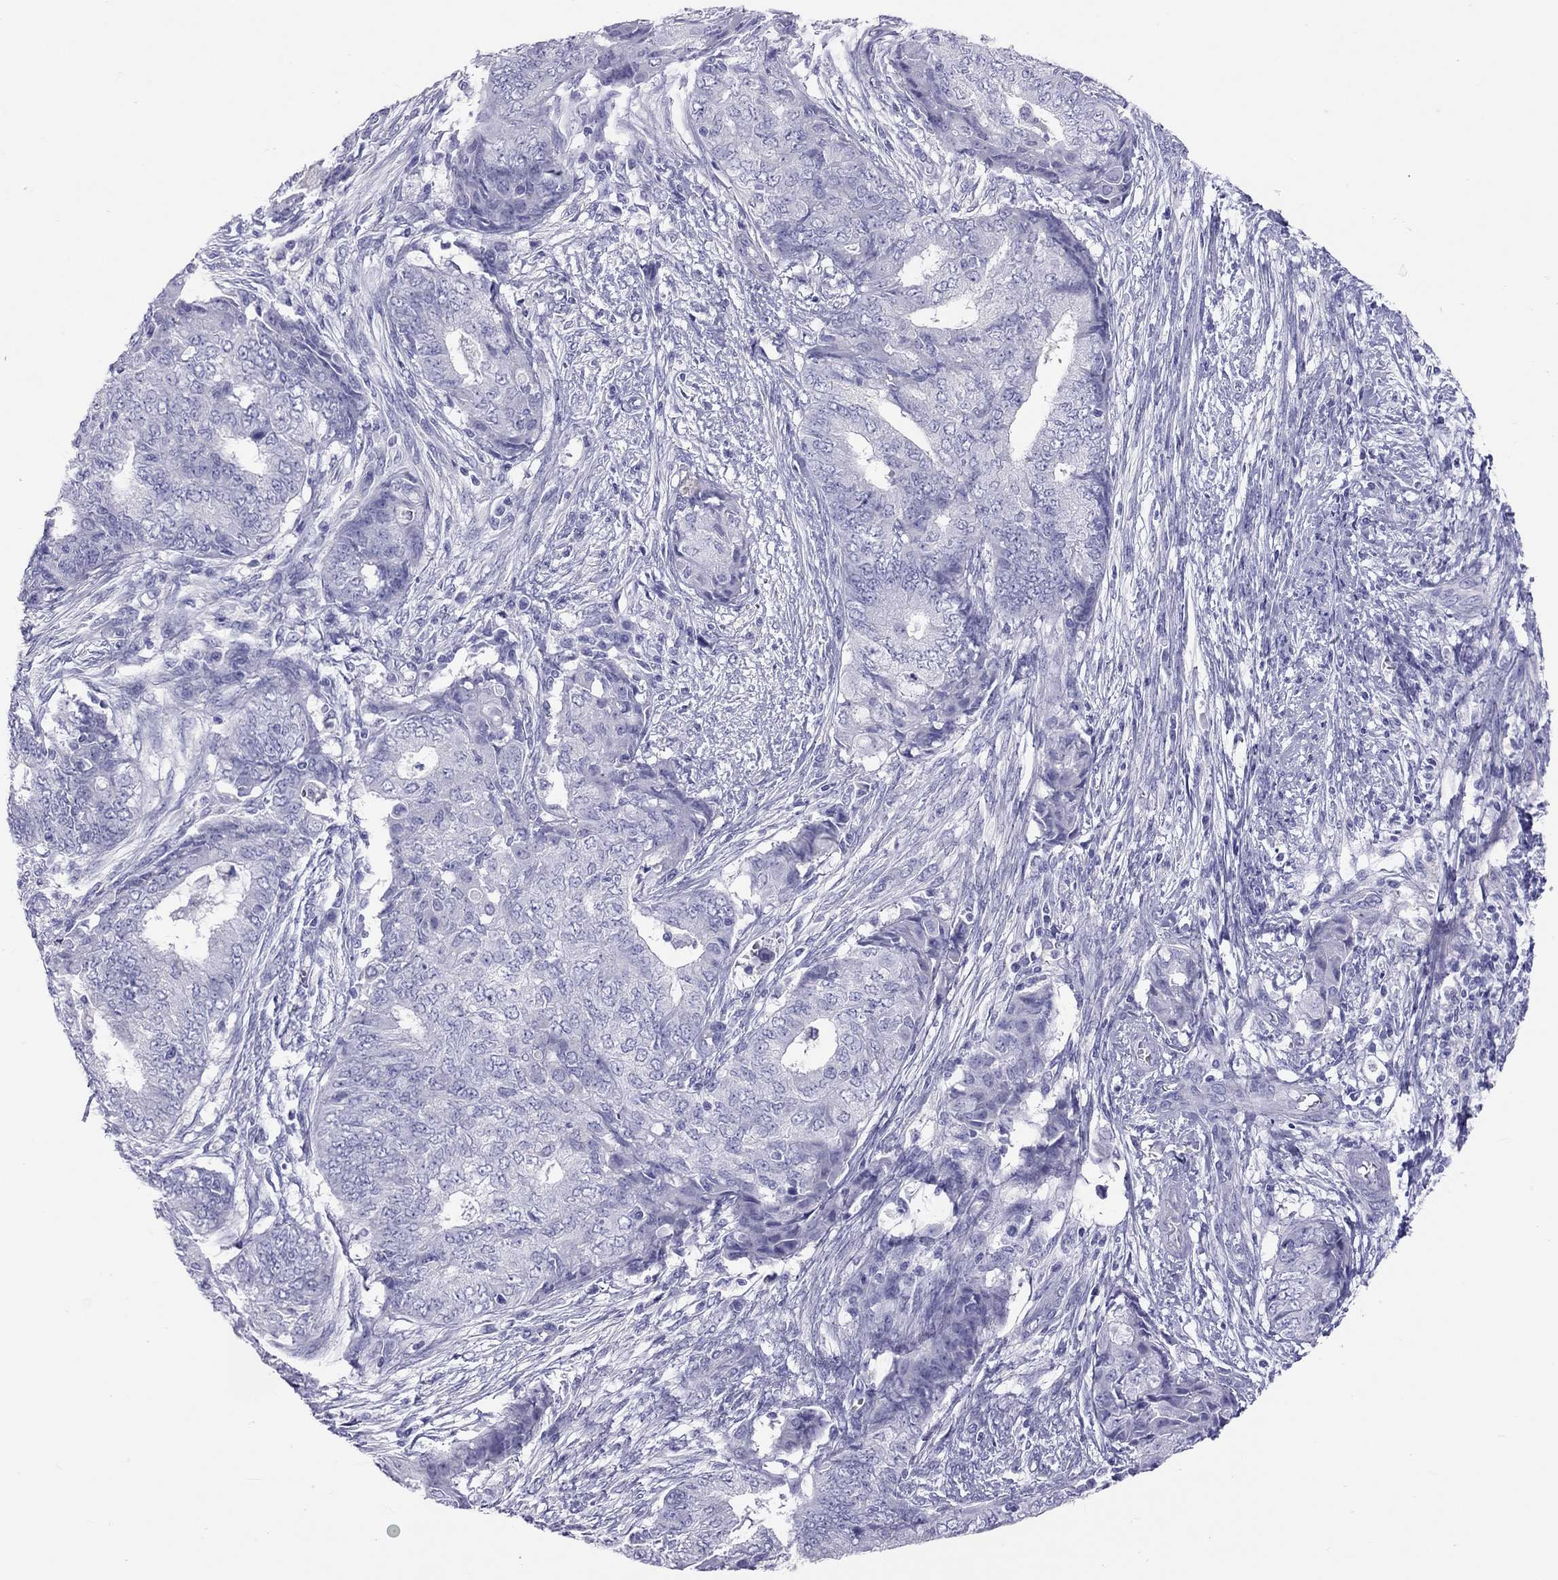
{"staining": {"intensity": "negative", "quantity": "none", "location": "none"}, "tissue": "endometrial cancer", "cell_type": "Tumor cells", "image_type": "cancer", "snomed": [{"axis": "morphology", "description": "Adenocarcinoma, NOS"}, {"axis": "topography", "description": "Endometrium"}], "caption": "Image shows no significant protein expression in tumor cells of adenocarcinoma (endometrial).", "gene": "PSMB11", "patient": {"sex": "female", "age": 62}}